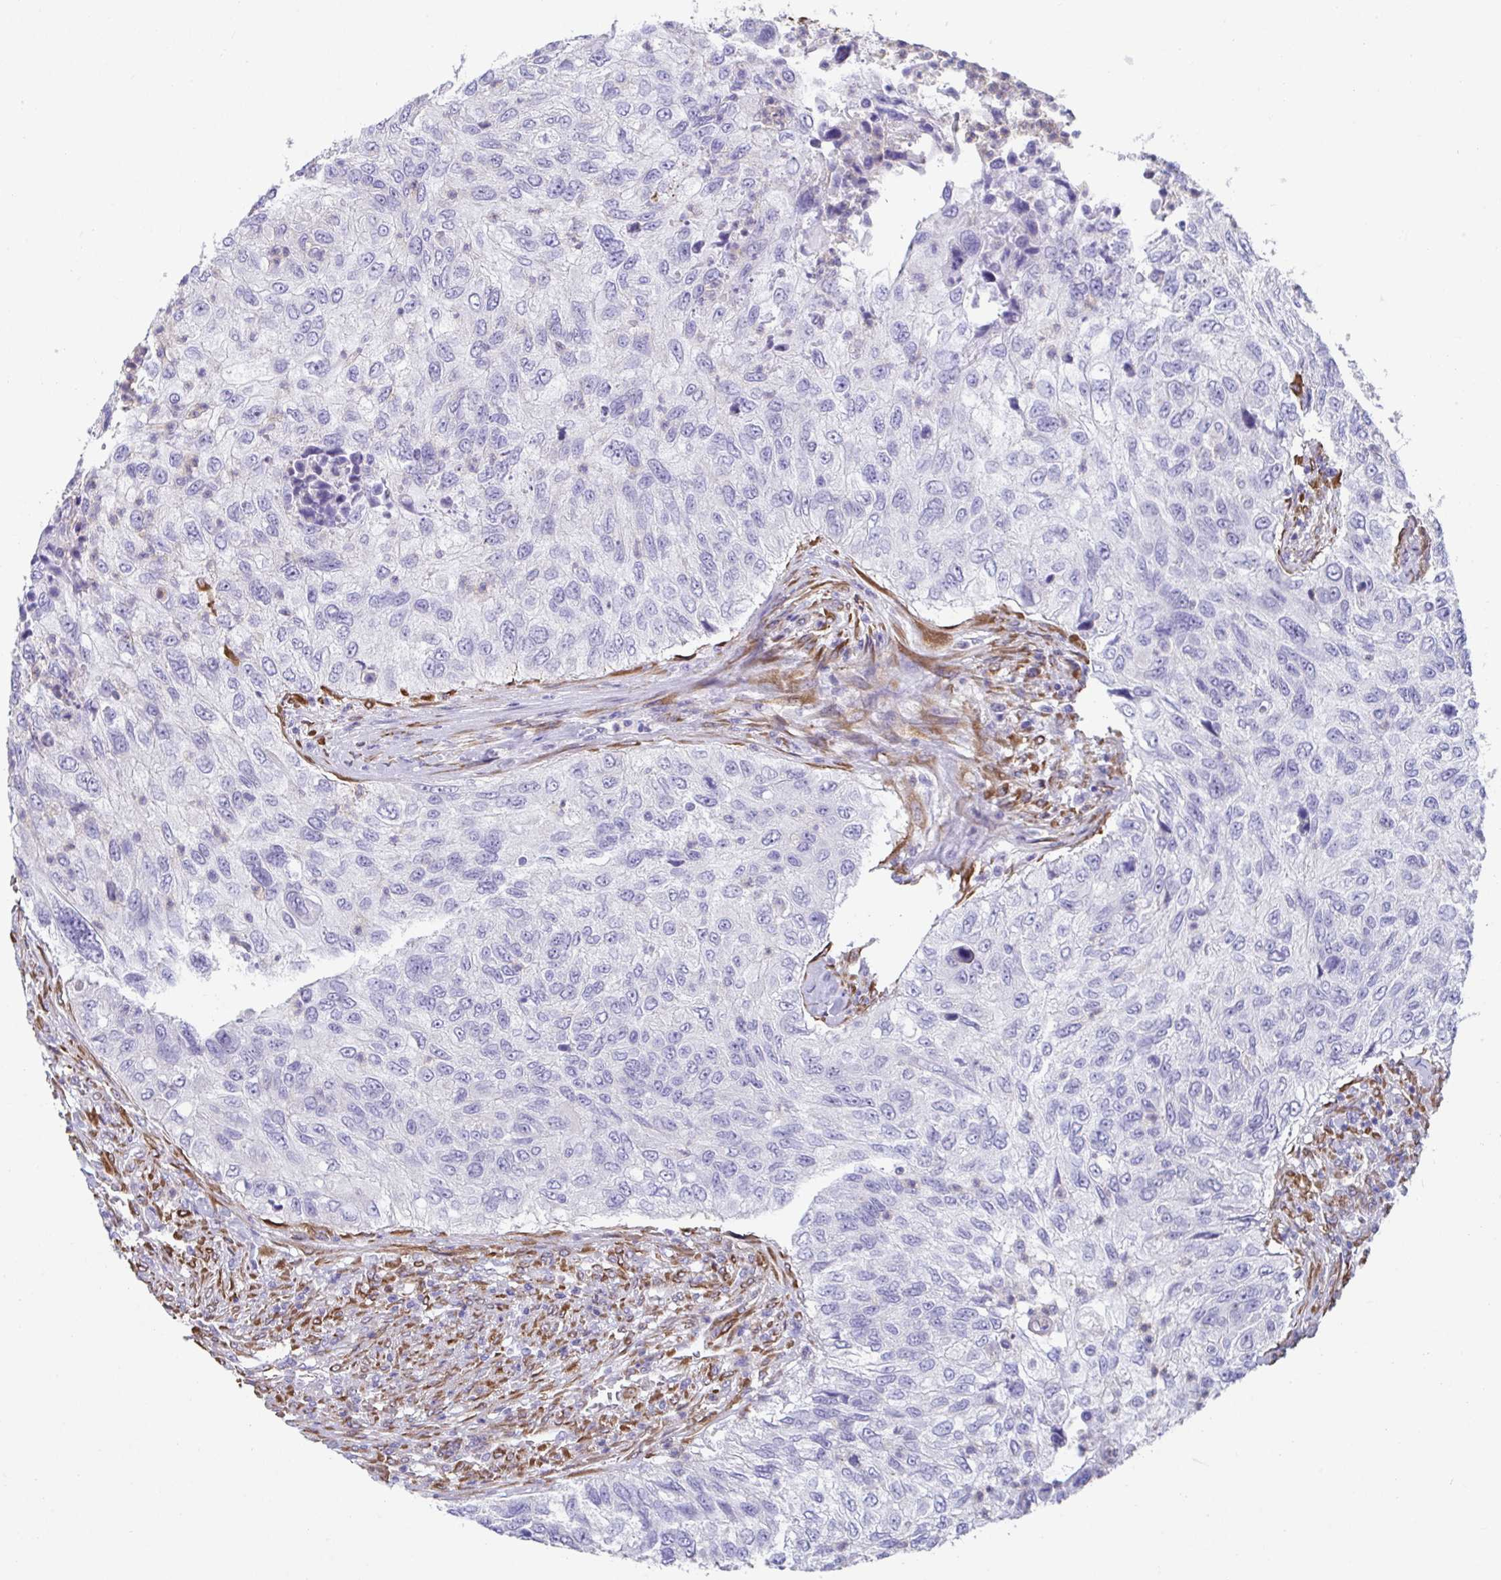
{"staining": {"intensity": "negative", "quantity": "none", "location": "none"}, "tissue": "urothelial cancer", "cell_type": "Tumor cells", "image_type": "cancer", "snomed": [{"axis": "morphology", "description": "Urothelial carcinoma, High grade"}, {"axis": "topography", "description": "Urinary bladder"}], "caption": "The photomicrograph shows no staining of tumor cells in urothelial cancer. (Stains: DAB (3,3'-diaminobenzidine) IHC with hematoxylin counter stain, Microscopy: brightfield microscopy at high magnification).", "gene": "CXCR1", "patient": {"sex": "female", "age": 60}}